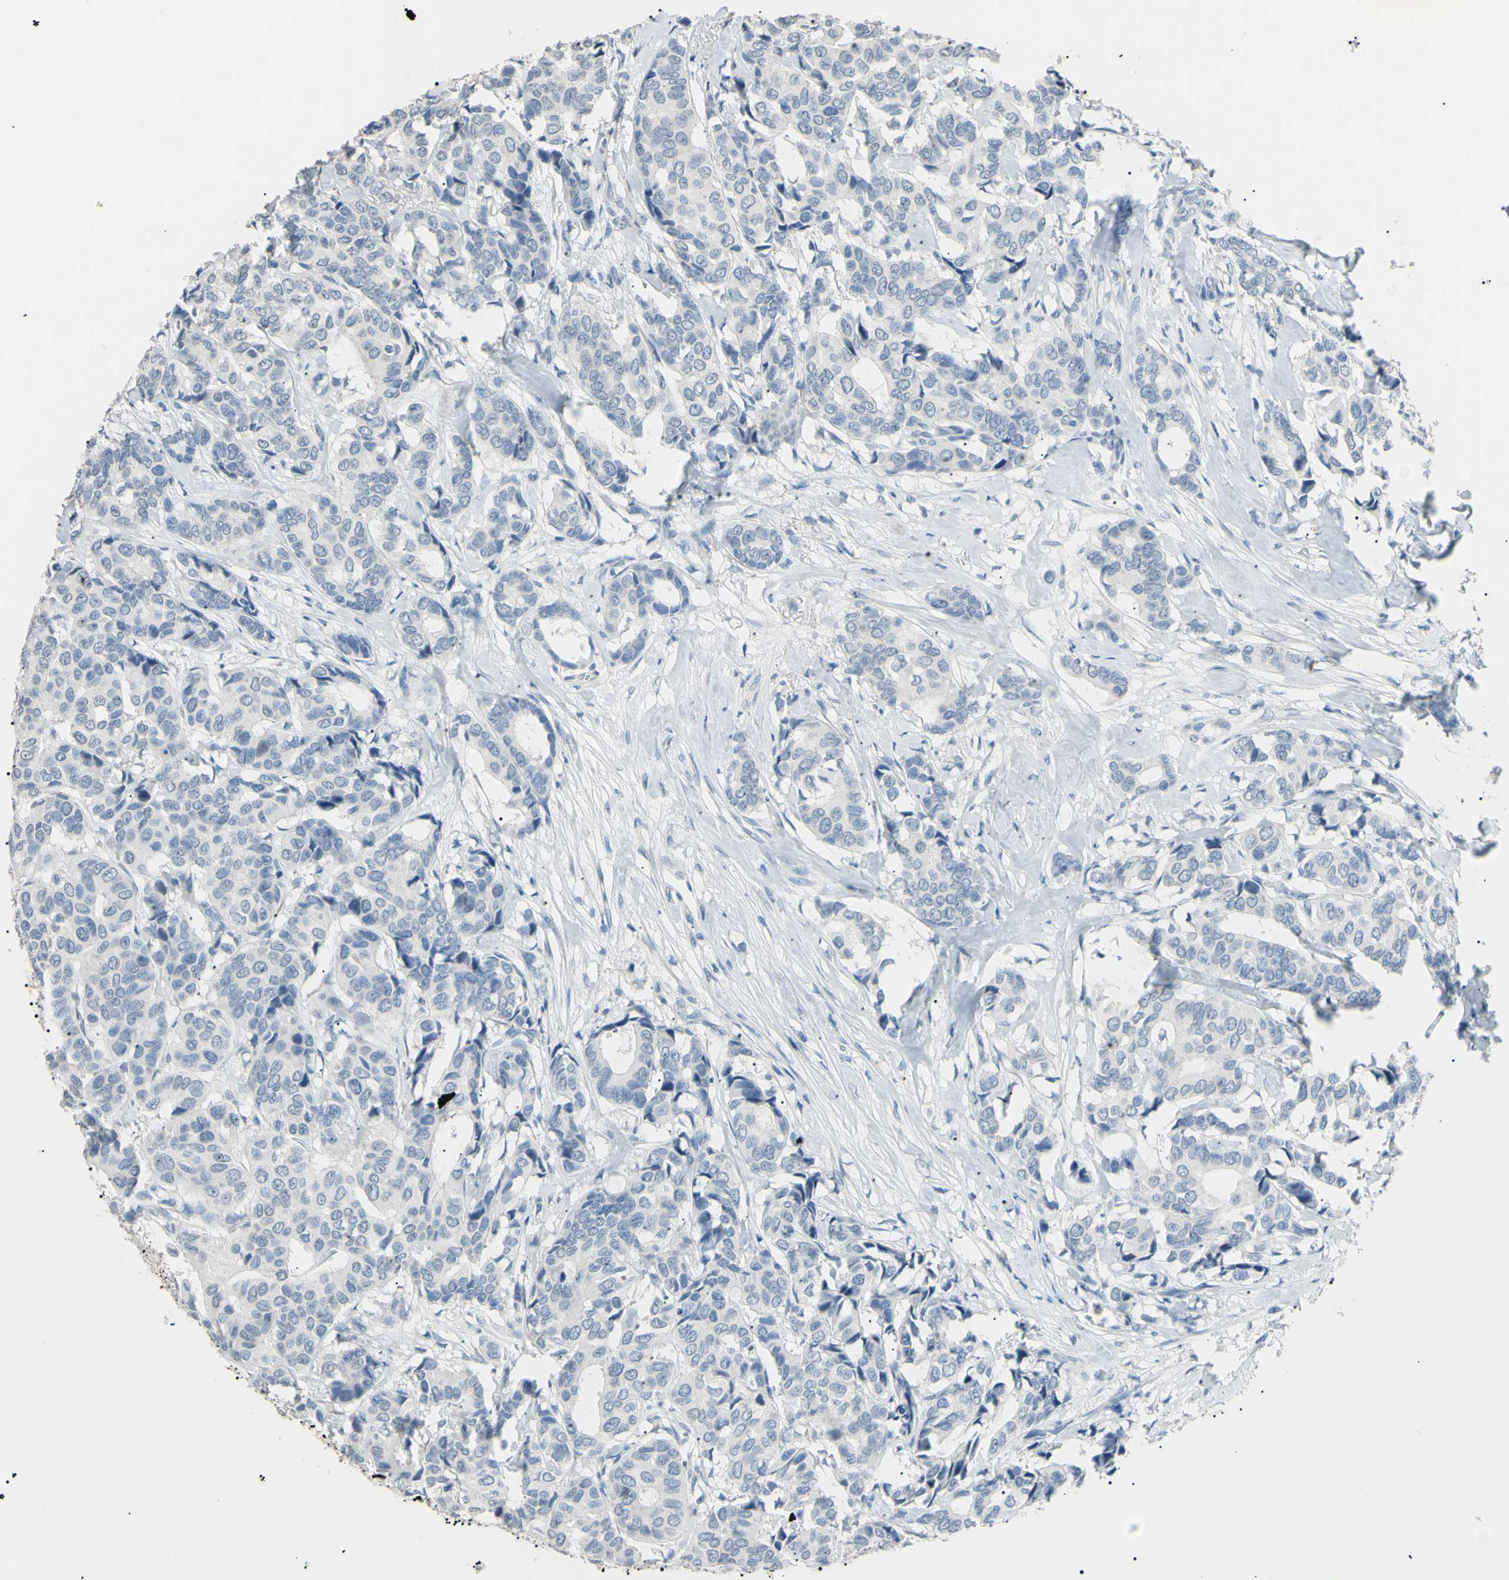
{"staining": {"intensity": "negative", "quantity": "none", "location": "none"}, "tissue": "breast cancer", "cell_type": "Tumor cells", "image_type": "cancer", "snomed": [{"axis": "morphology", "description": "Duct carcinoma"}, {"axis": "topography", "description": "Breast"}], "caption": "Immunohistochemistry histopathology image of human breast cancer stained for a protein (brown), which displays no positivity in tumor cells.", "gene": "CGB3", "patient": {"sex": "female", "age": 45}}